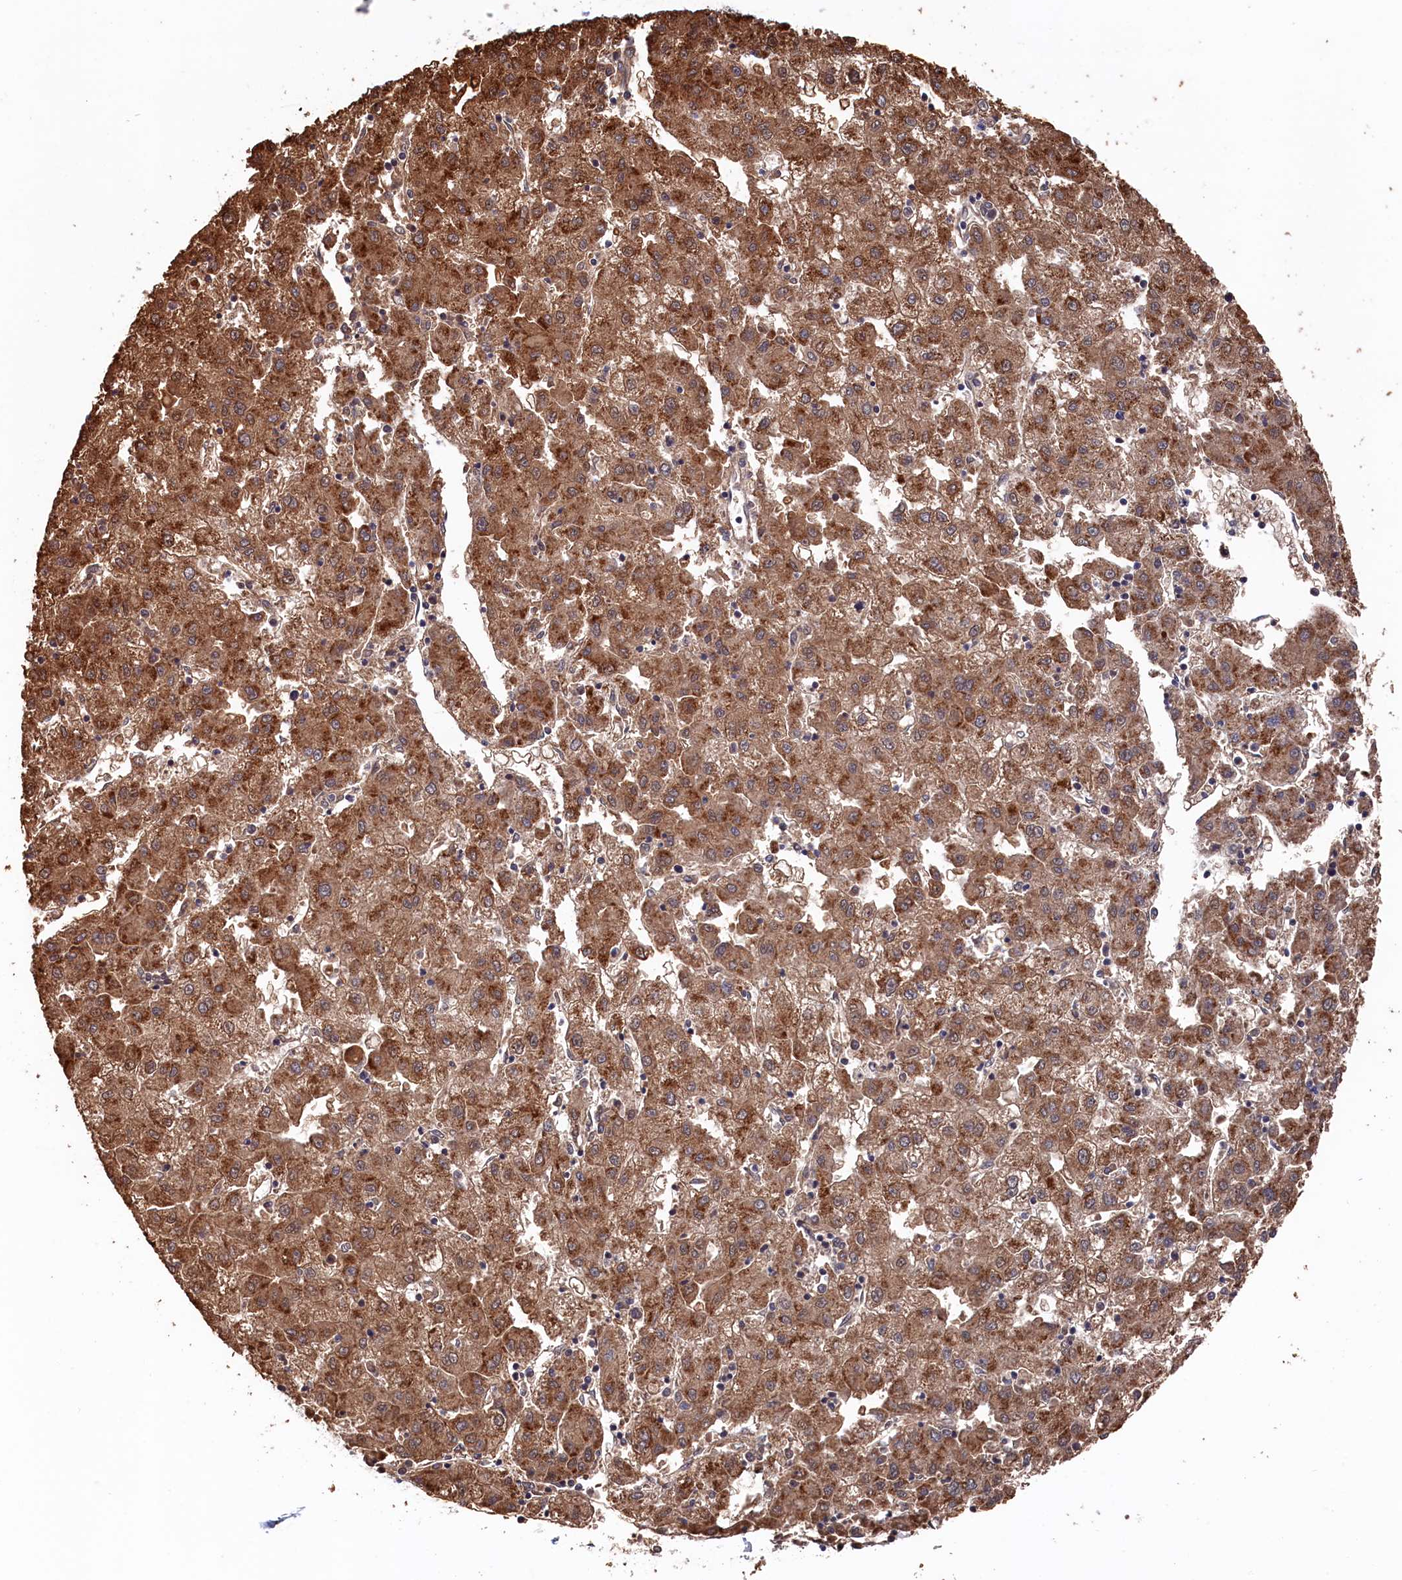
{"staining": {"intensity": "moderate", "quantity": ">75%", "location": "cytoplasmic/membranous"}, "tissue": "liver cancer", "cell_type": "Tumor cells", "image_type": "cancer", "snomed": [{"axis": "morphology", "description": "Carcinoma, Hepatocellular, NOS"}, {"axis": "topography", "description": "Liver"}], "caption": "The image exhibits a brown stain indicating the presence of a protein in the cytoplasmic/membranous of tumor cells in liver cancer.", "gene": "SLC12A4", "patient": {"sex": "male", "age": 72}}